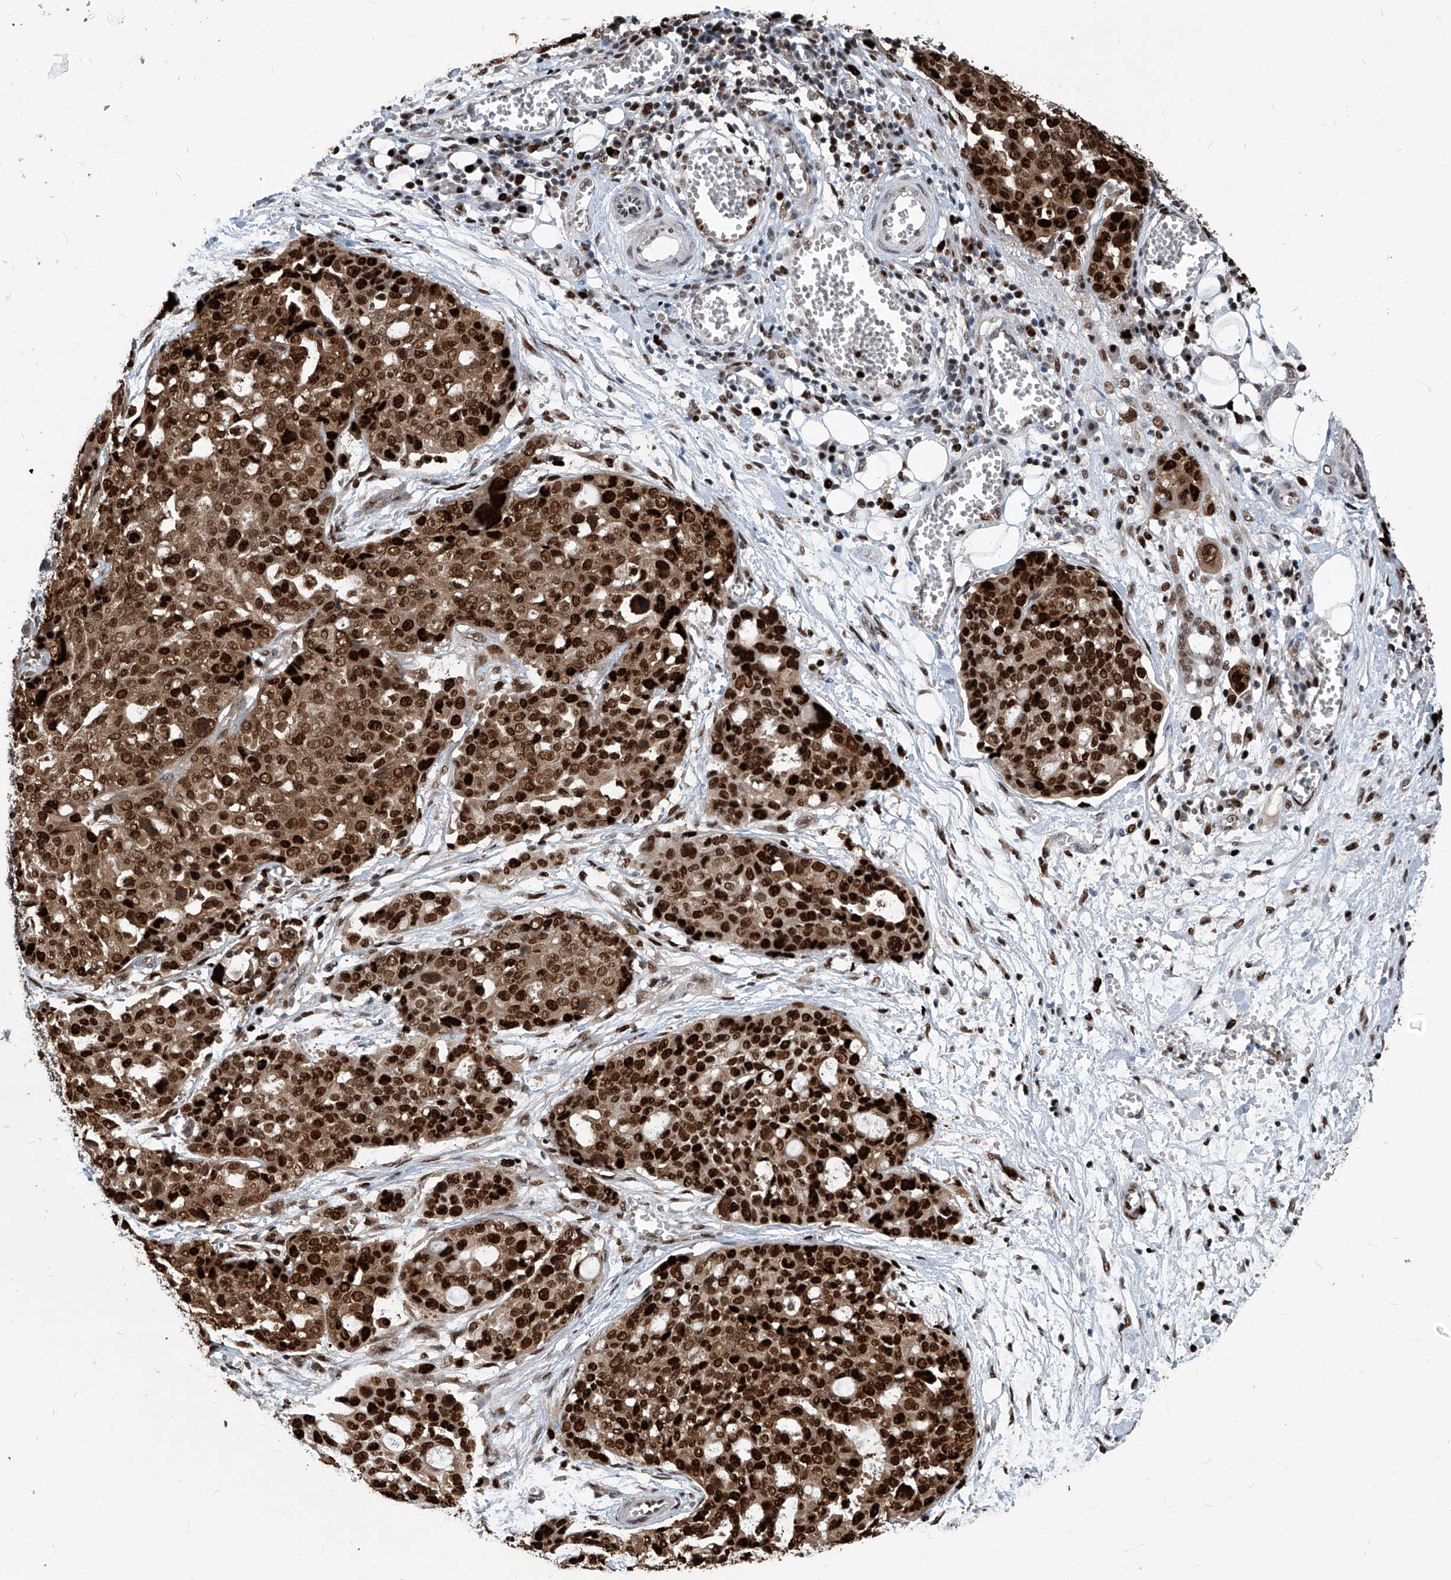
{"staining": {"intensity": "strong", "quantity": ">75%", "location": "cytoplasmic/membranous,nuclear"}, "tissue": "ovarian cancer", "cell_type": "Tumor cells", "image_type": "cancer", "snomed": [{"axis": "morphology", "description": "Cystadenocarcinoma, serous, NOS"}, {"axis": "topography", "description": "Soft tissue"}, {"axis": "topography", "description": "Ovary"}], "caption": "Immunohistochemistry micrograph of neoplastic tissue: serous cystadenocarcinoma (ovarian) stained using IHC demonstrates high levels of strong protein expression localized specifically in the cytoplasmic/membranous and nuclear of tumor cells, appearing as a cytoplasmic/membranous and nuclear brown color.", "gene": "PCNA", "patient": {"sex": "female", "age": 57}}